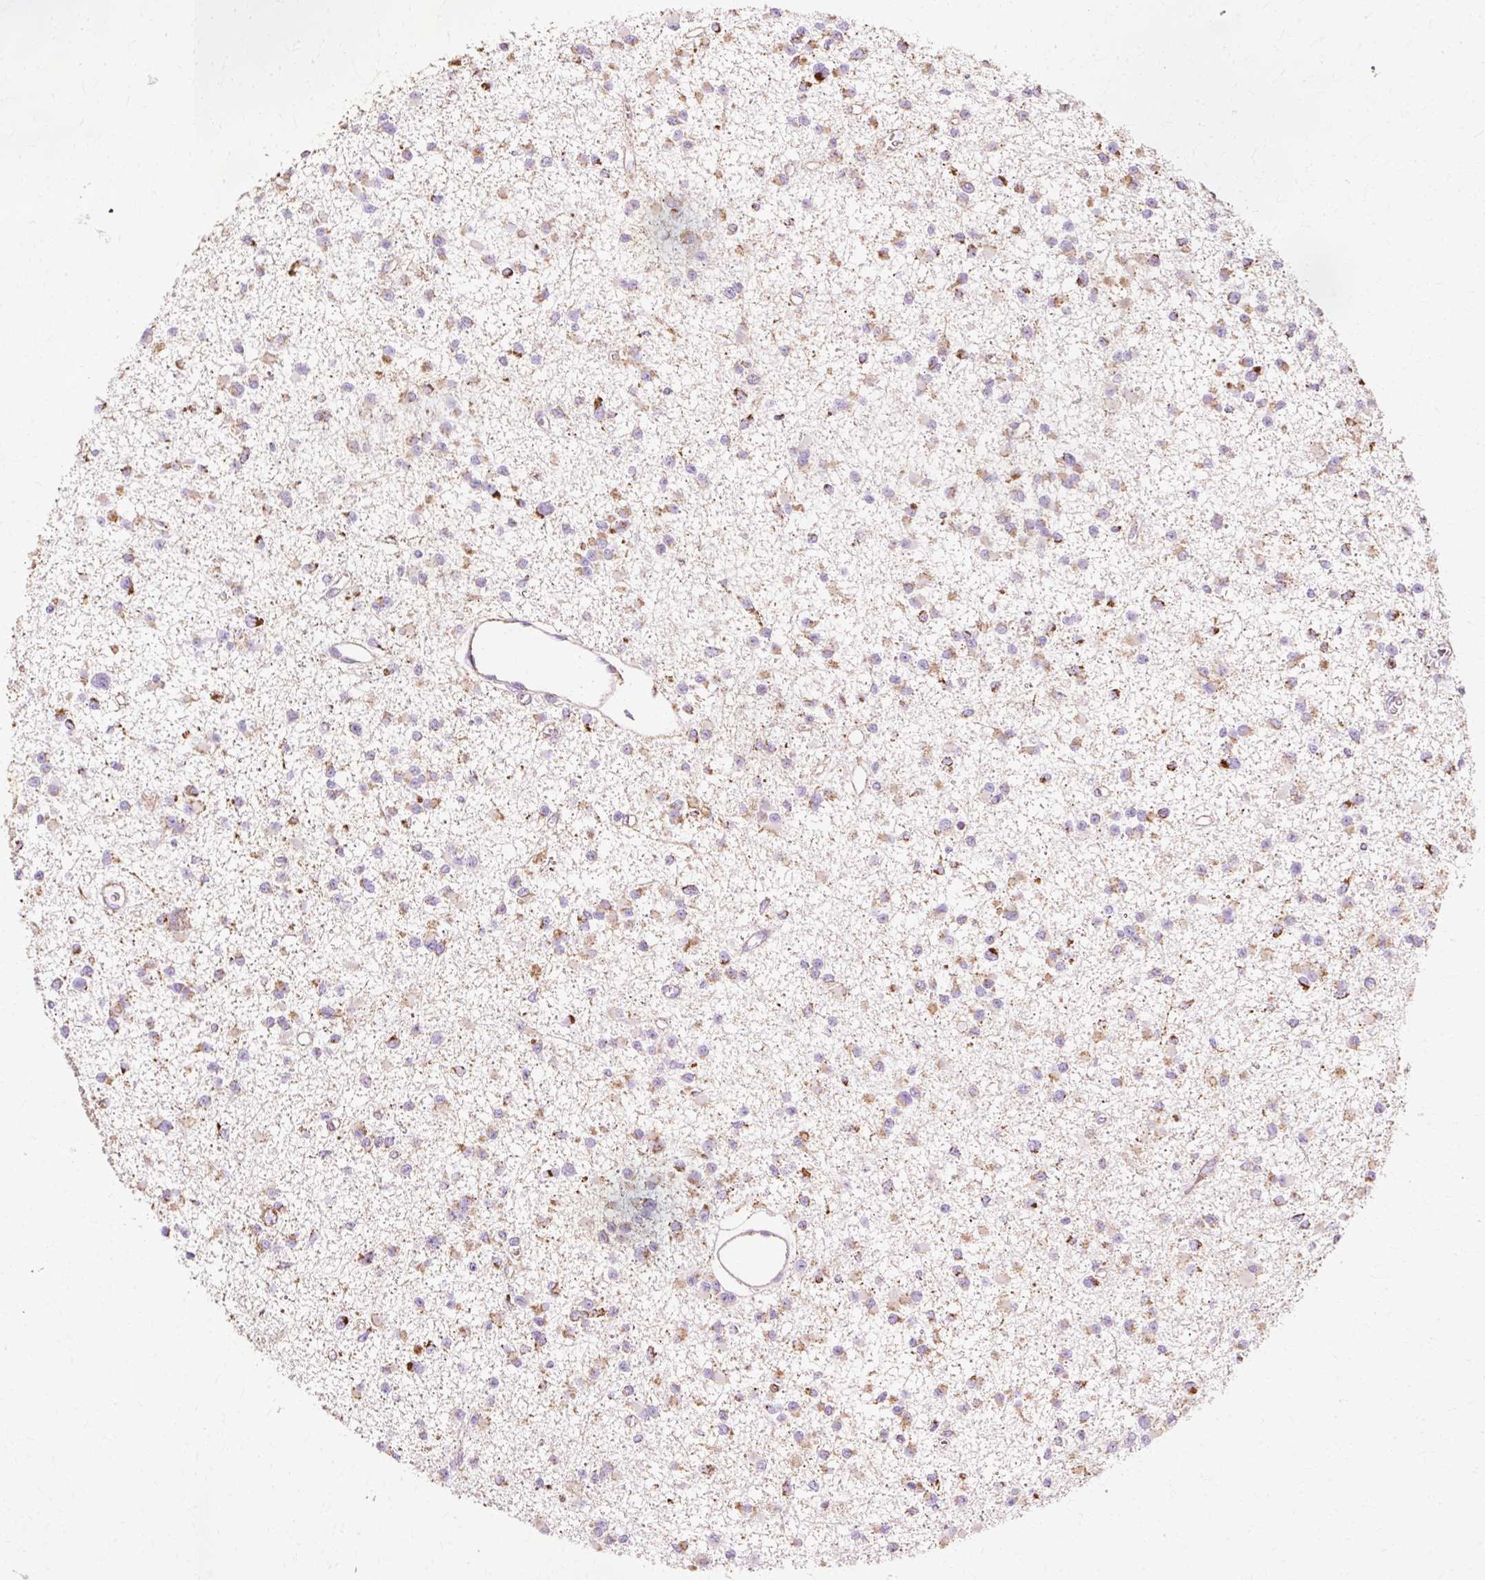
{"staining": {"intensity": "moderate", "quantity": "25%-75%", "location": "cytoplasmic/membranous"}, "tissue": "glioma", "cell_type": "Tumor cells", "image_type": "cancer", "snomed": [{"axis": "morphology", "description": "Glioma, malignant, Low grade"}, {"axis": "topography", "description": "Brain"}], "caption": "Immunohistochemistry (IHC) micrograph of low-grade glioma (malignant) stained for a protein (brown), which reveals medium levels of moderate cytoplasmic/membranous staining in about 25%-75% of tumor cells.", "gene": "ATP5PO", "patient": {"sex": "female", "age": 22}}